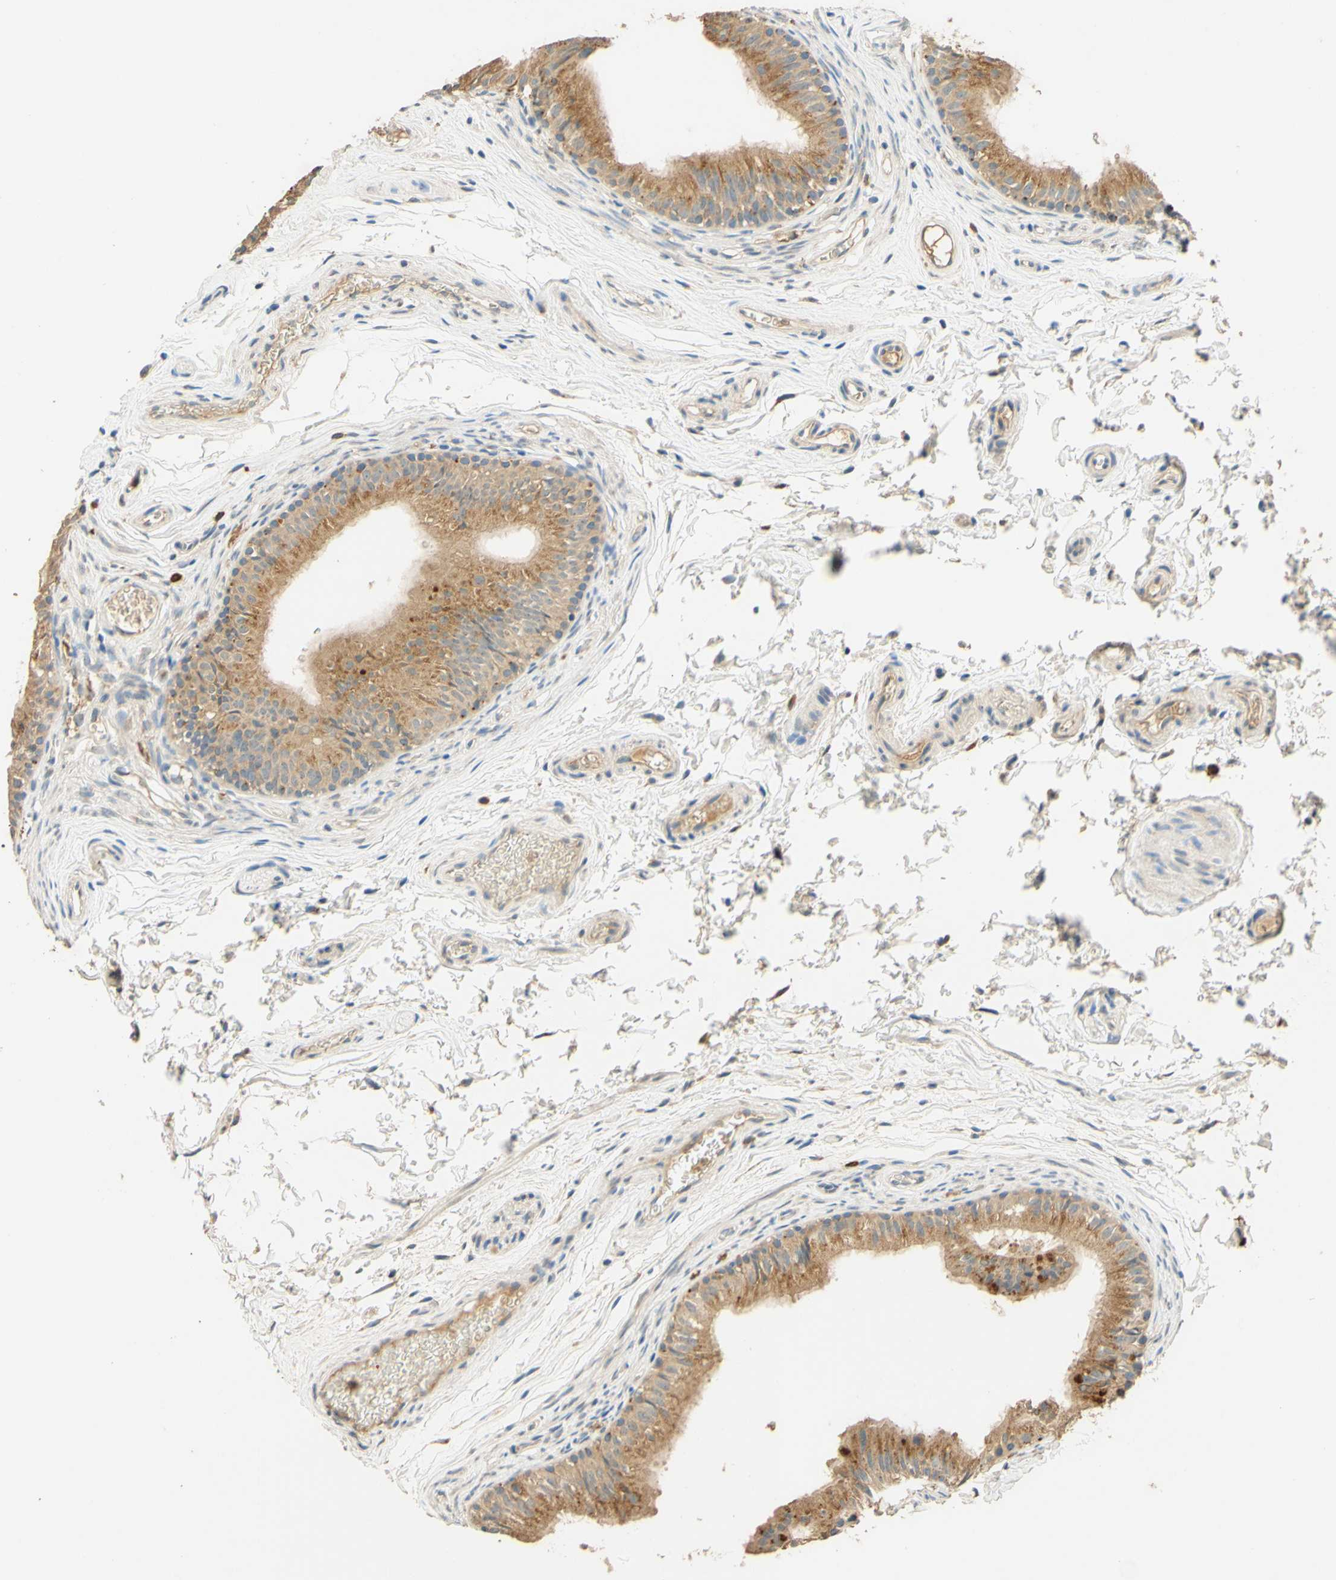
{"staining": {"intensity": "moderate", "quantity": ">75%", "location": "cytoplasmic/membranous"}, "tissue": "epididymis", "cell_type": "Glandular cells", "image_type": "normal", "snomed": [{"axis": "morphology", "description": "Normal tissue, NOS"}, {"axis": "topography", "description": "Epididymis"}], "caption": "A high-resolution micrograph shows IHC staining of normal epididymis, which shows moderate cytoplasmic/membranous positivity in about >75% of glandular cells.", "gene": "ENTREP2", "patient": {"sex": "male", "age": 36}}